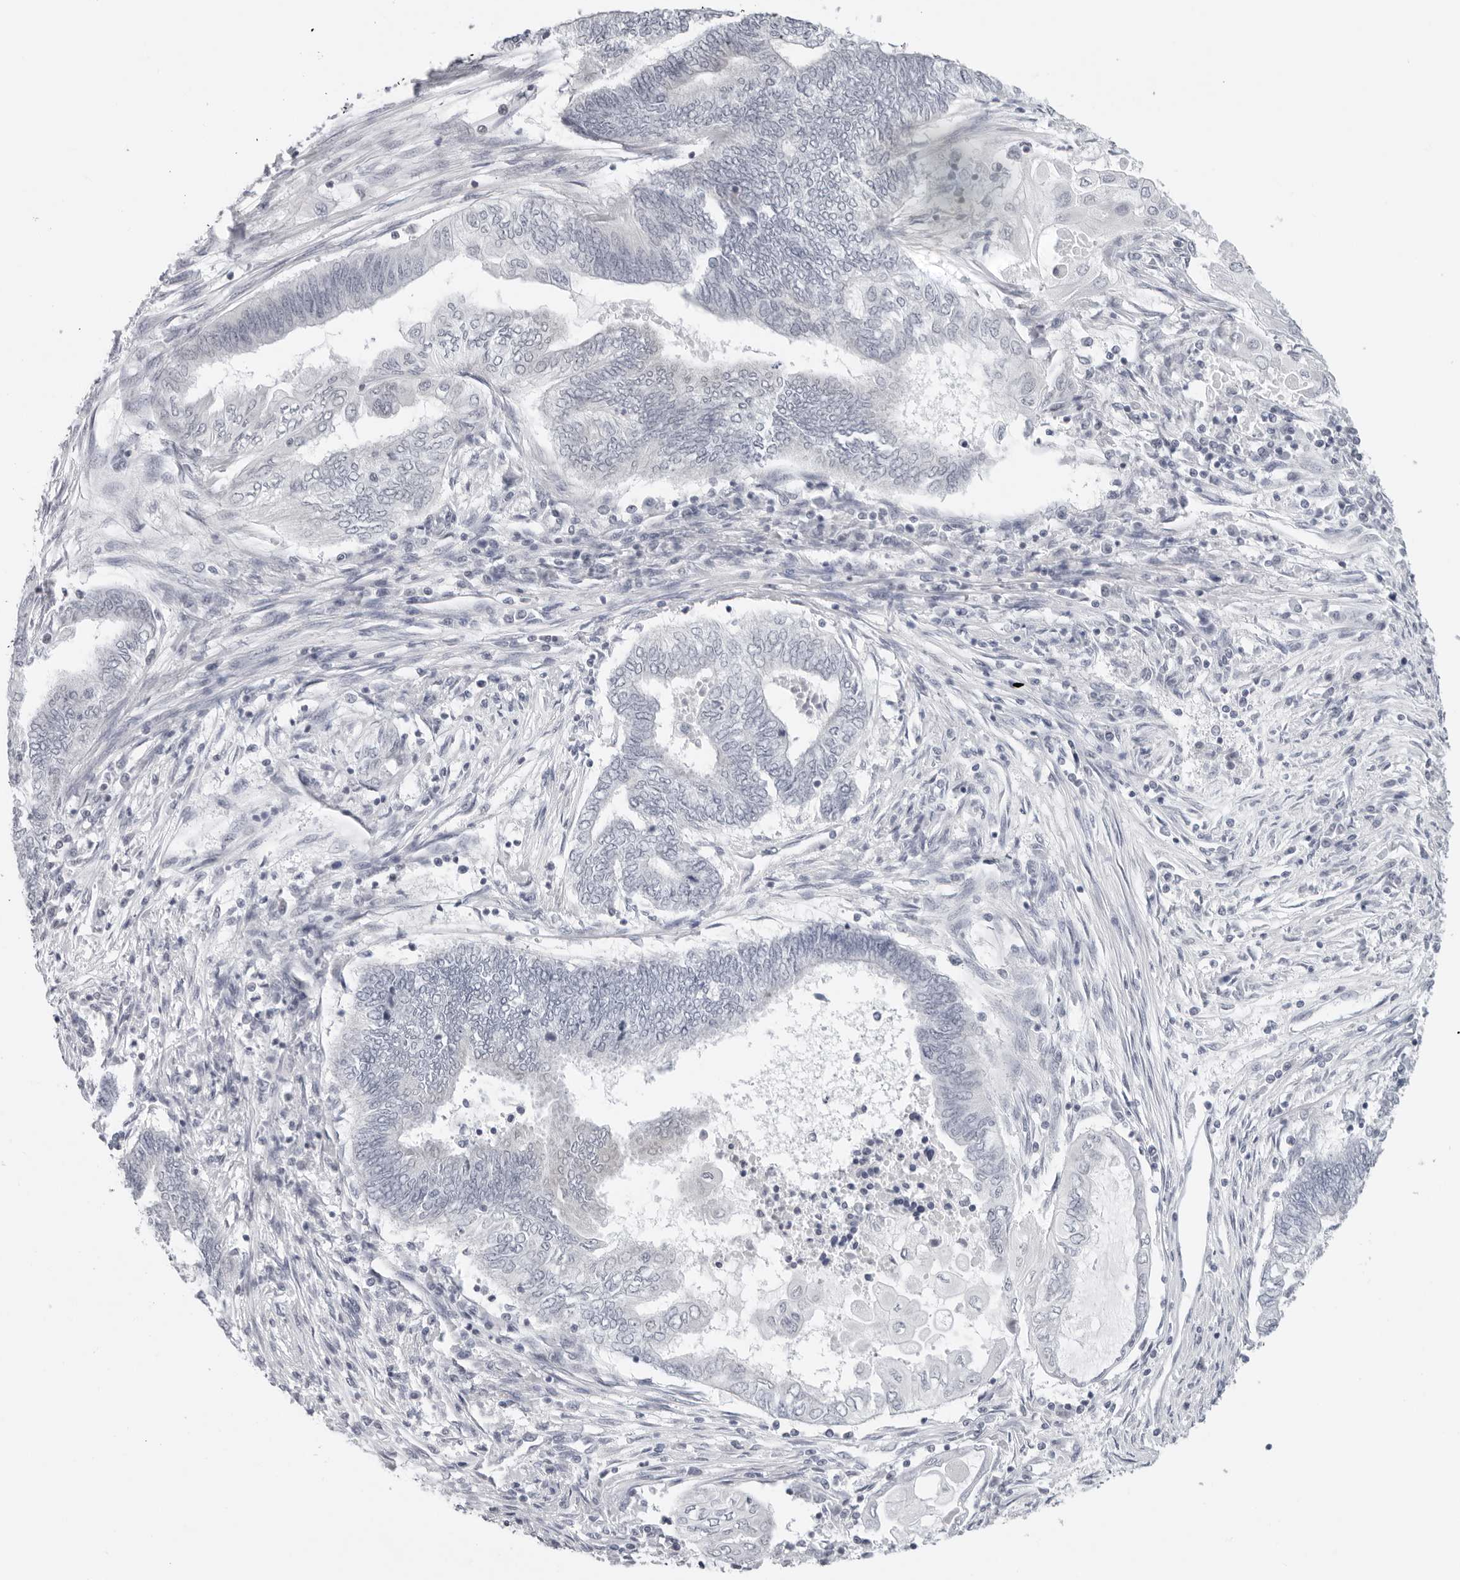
{"staining": {"intensity": "weak", "quantity": "<25%", "location": "cytoplasmic/membranous"}, "tissue": "endometrial cancer", "cell_type": "Tumor cells", "image_type": "cancer", "snomed": [{"axis": "morphology", "description": "Adenocarcinoma, NOS"}, {"axis": "topography", "description": "Uterus"}, {"axis": "topography", "description": "Endometrium"}], "caption": "Immunohistochemistry of human endometrial cancer (adenocarcinoma) demonstrates no staining in tumor cells.", "gene": "FLG2", "patient": {"sex": "female", "age": 70}}